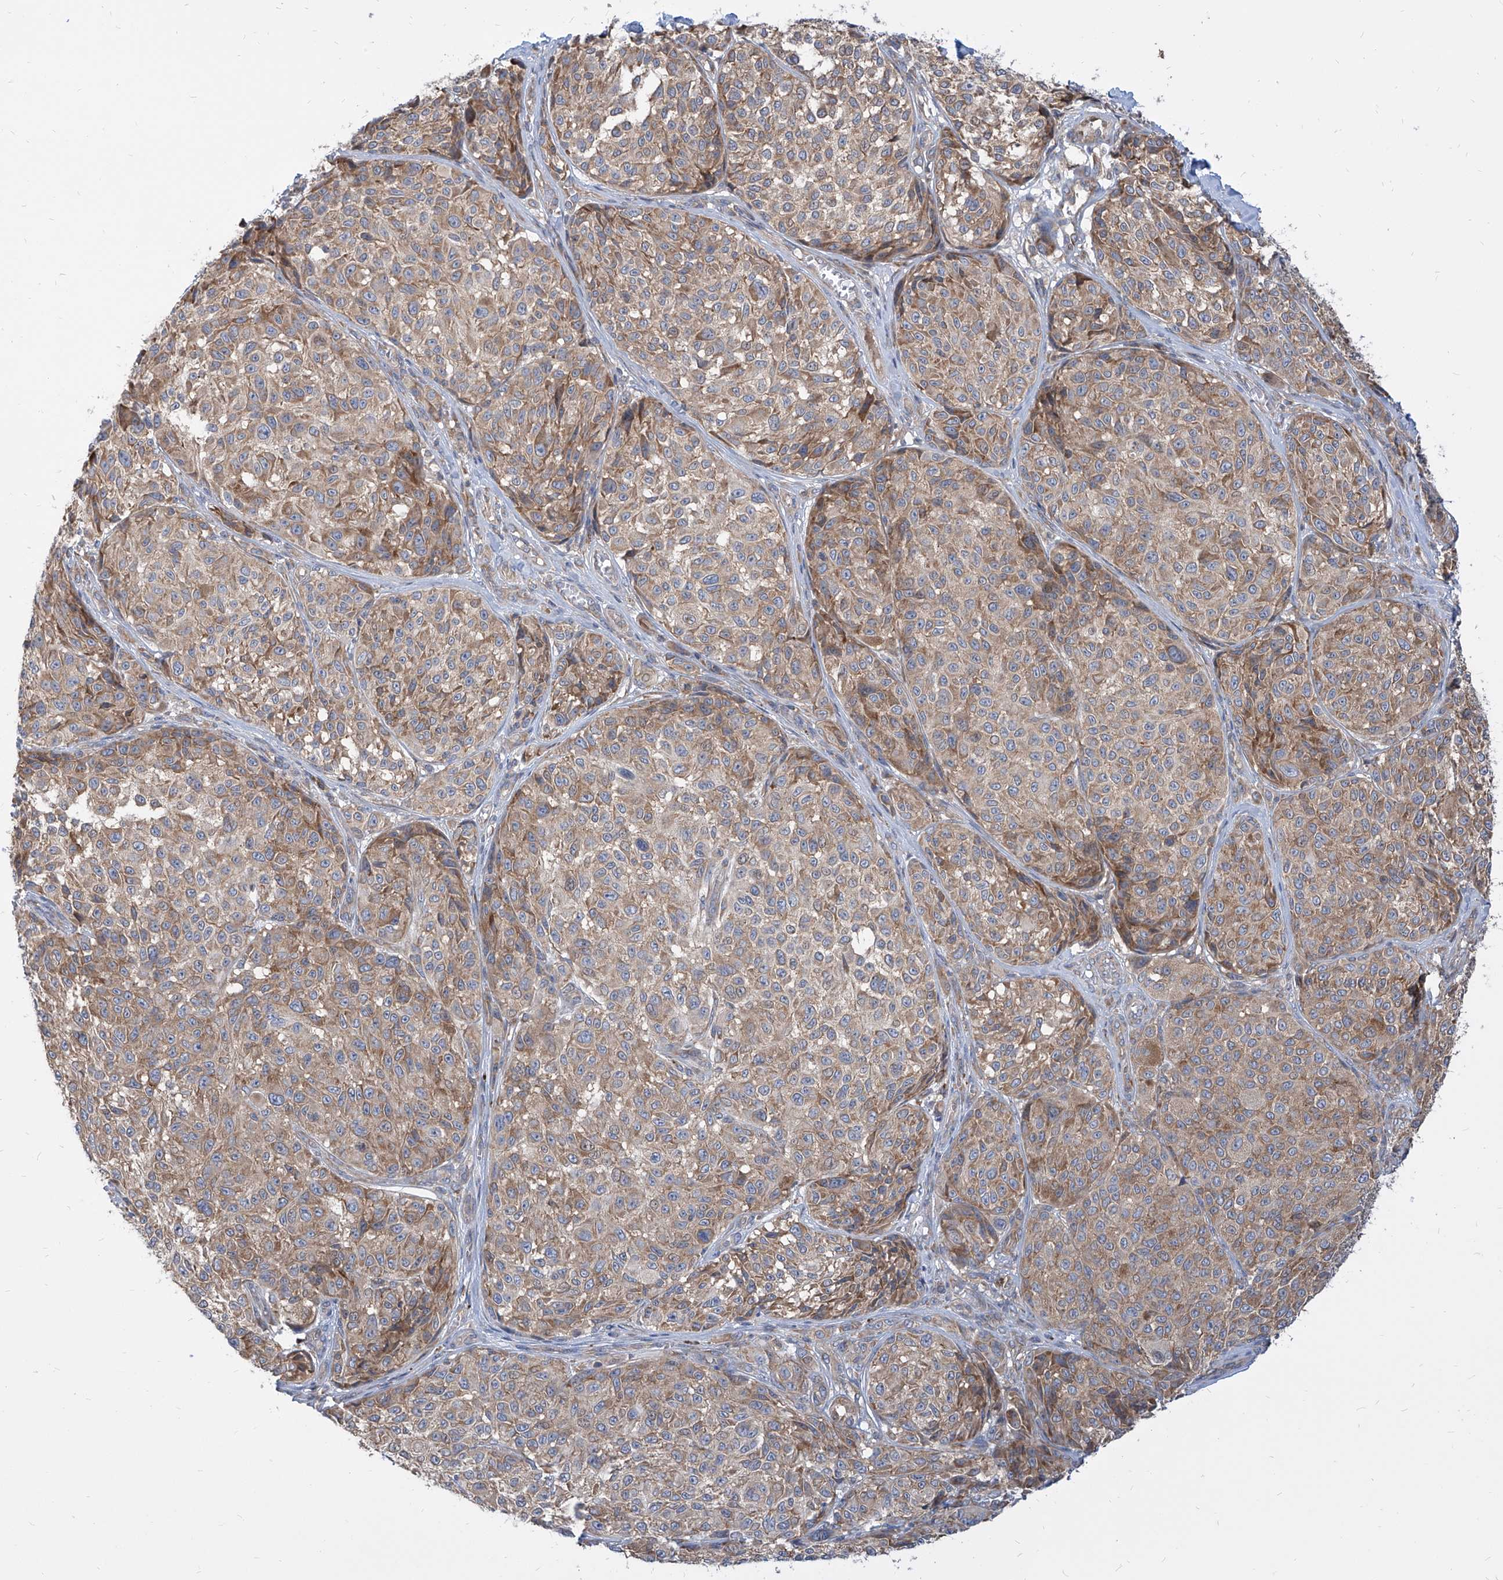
{"staining": {"intensity": "moderate", "quantity": ">75%", "location": "cytoplasmic/membranous"}, "tissue": "melanoma", "cell_type": "Tumor cells", "image_type": "cancer", "snomed": [{"axis": "morphology", "description": "Malignant melanoma, NOS"}, {"axis": "topography", "description": "Skin"}], "caption": "A brown stain labels moderate cytoplasmic/membranous staining of a protein in malignant melanoma tumor cells.", "gene": "FAM83B", "patient": {"sex": "male", "age": 83}}